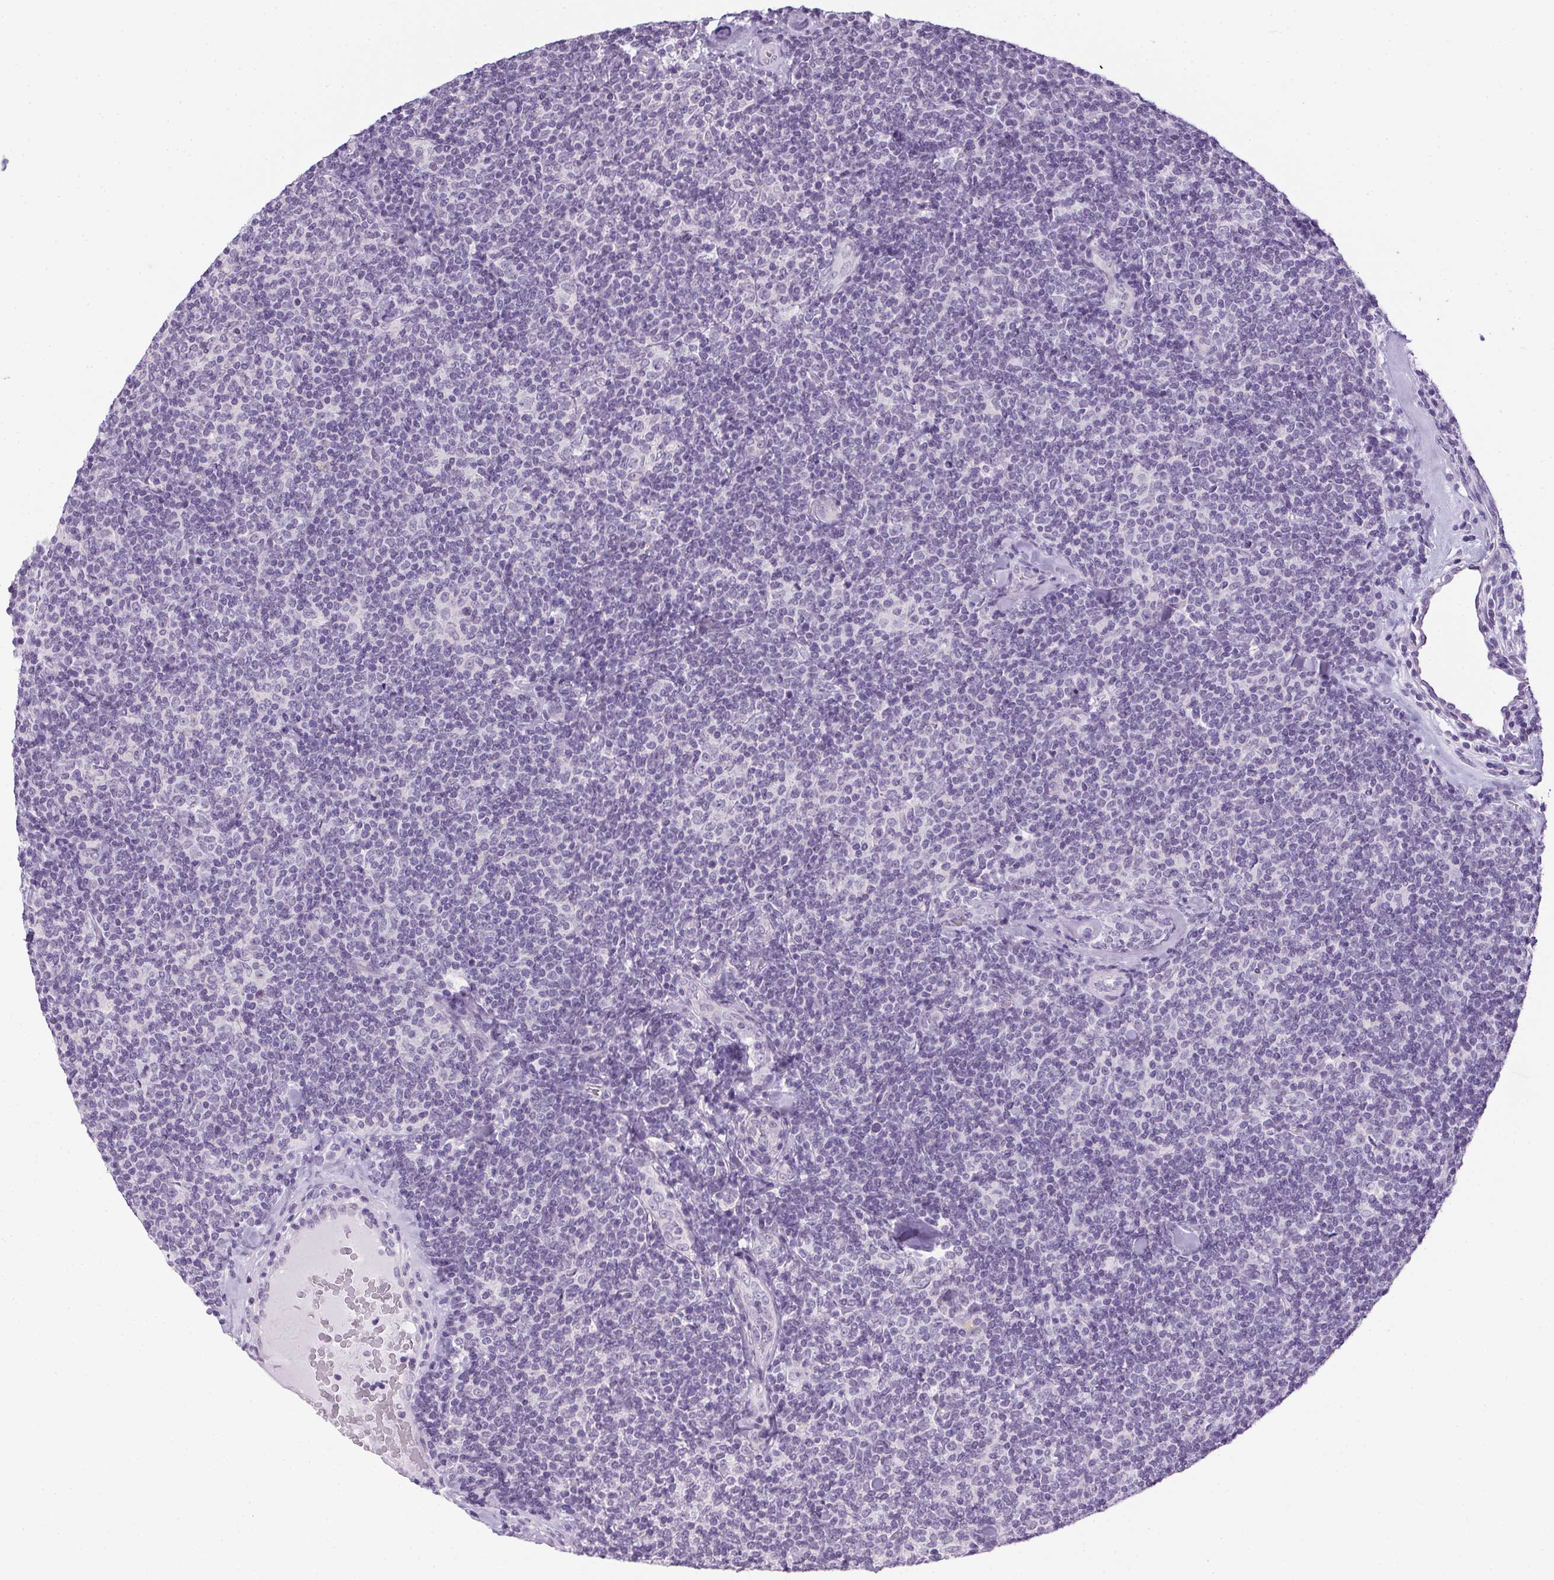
{"staining": {"intensity": "negative", "quantity": "none", "location": "none"}, "tissue": "lymphoma", "cell_type": "Tumor cells", "image_type": "cancer", "snomed": [{"axis": "morphology", "description": "Malignant lymphoma, non-Hodgkin's type, Low grade"}, {"axis": "topography", "description": "Lymph node"}], "caption": "The immunohistochemistry (IHC) micrograph has no significant staining in tumor cells of low-grade malignant lymphoma, non-Hodgkin's type tissue.", "gene": "PRL", "patient": {"sex": "female", "age": 56}}